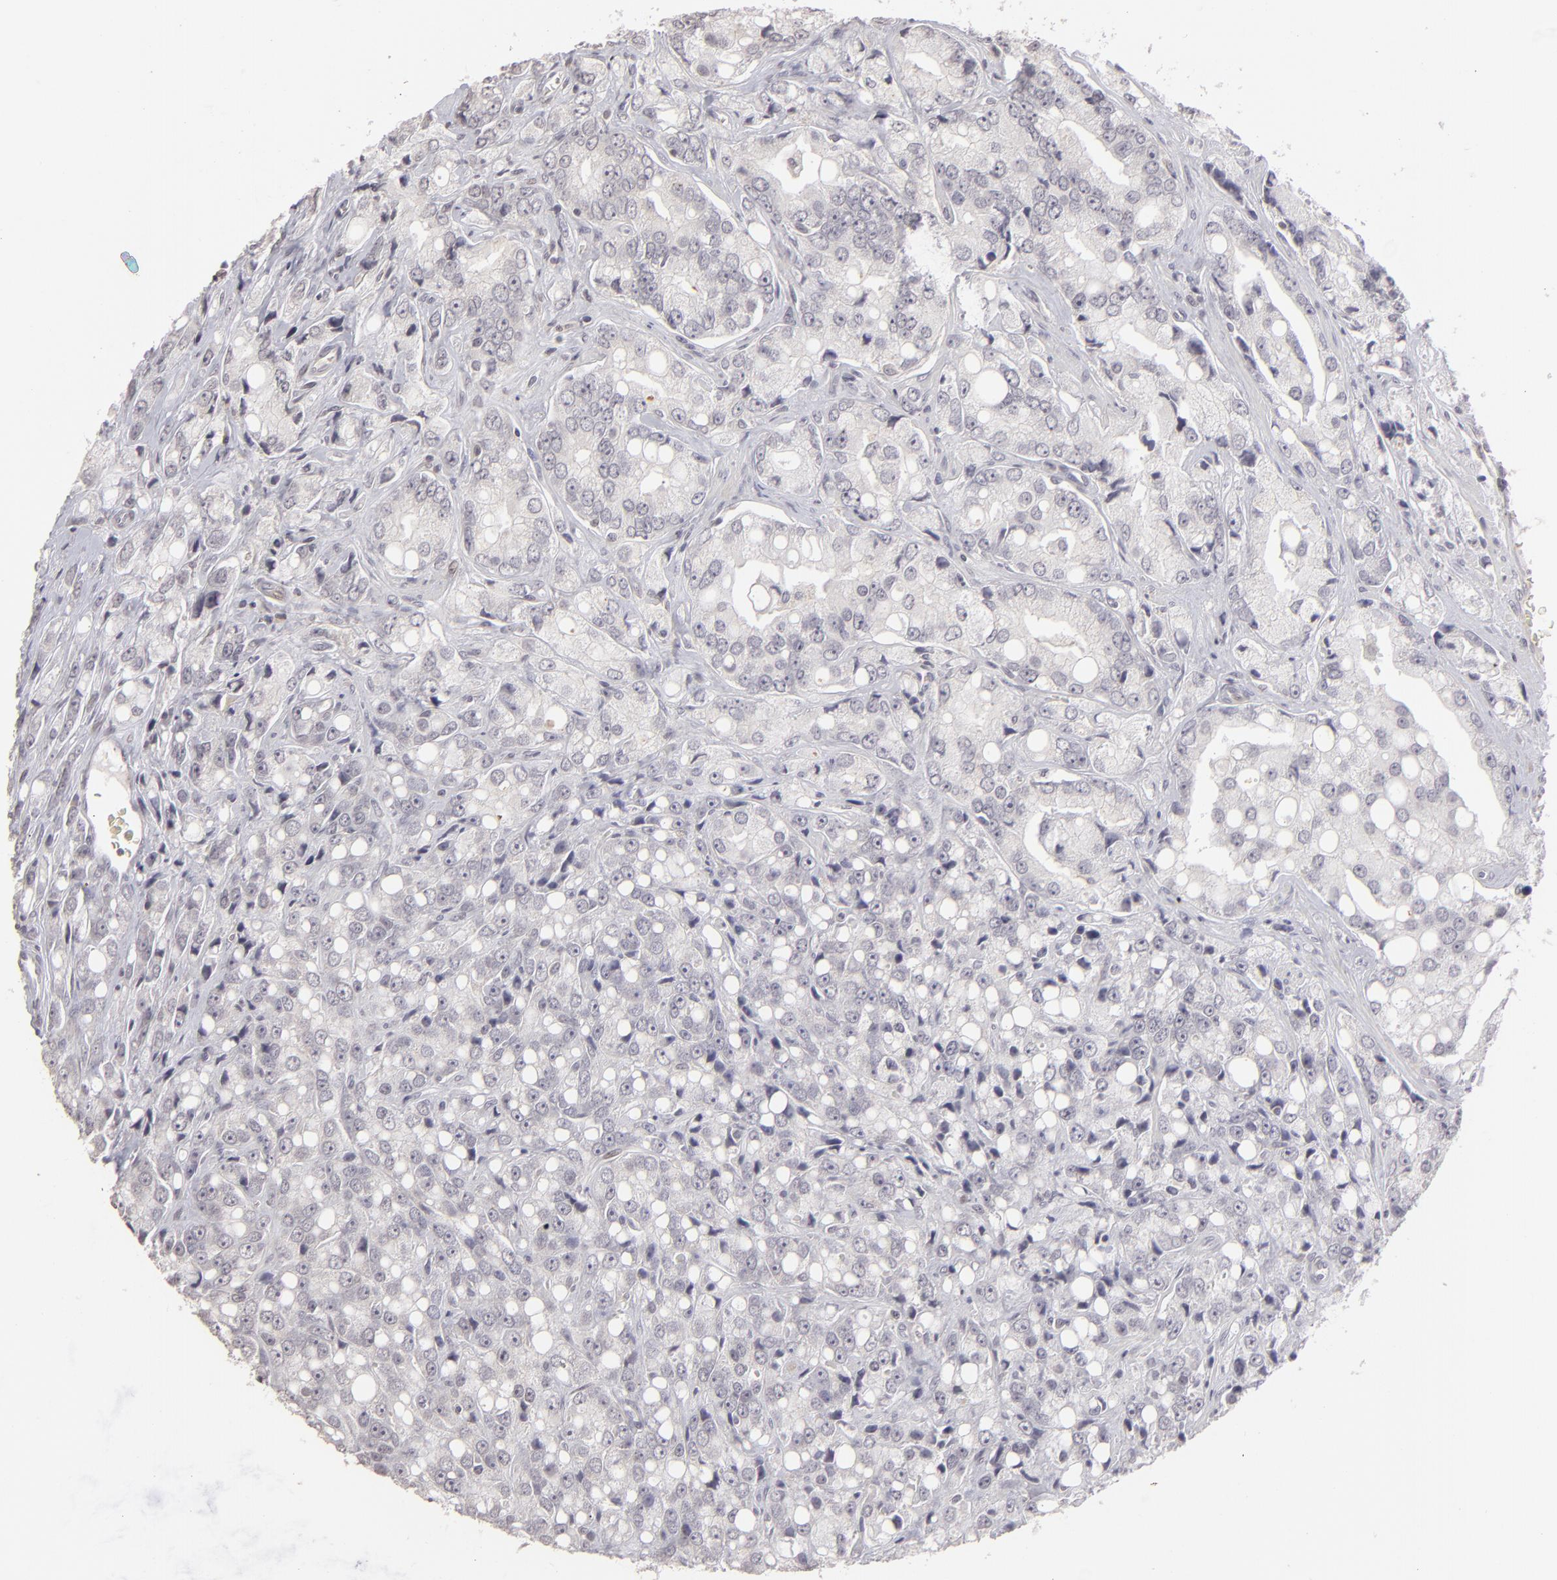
{"staining": {"intensity": "negative", "quantity": "none", "location": "none"}, "tissue": "prostate cancer", "cell_type": "Tumor cells", "image_type": "cancer", "snomed": [{"axis": "morphology", "description": "Adenocarcinoma, High grade"}, {"axis": "topography", "description": "Prostate"}], "caption": "Immunohistochemistry (IHC) image of human prostate cancer stained for a protein (brown), which exhibits no staining in tumor cells. (Brightfield microscopy of DAB immunohistochemistry (IHC) at high magnification).", "gene": "CLDN2", "patient": {"sex": "male", "age": 67}}